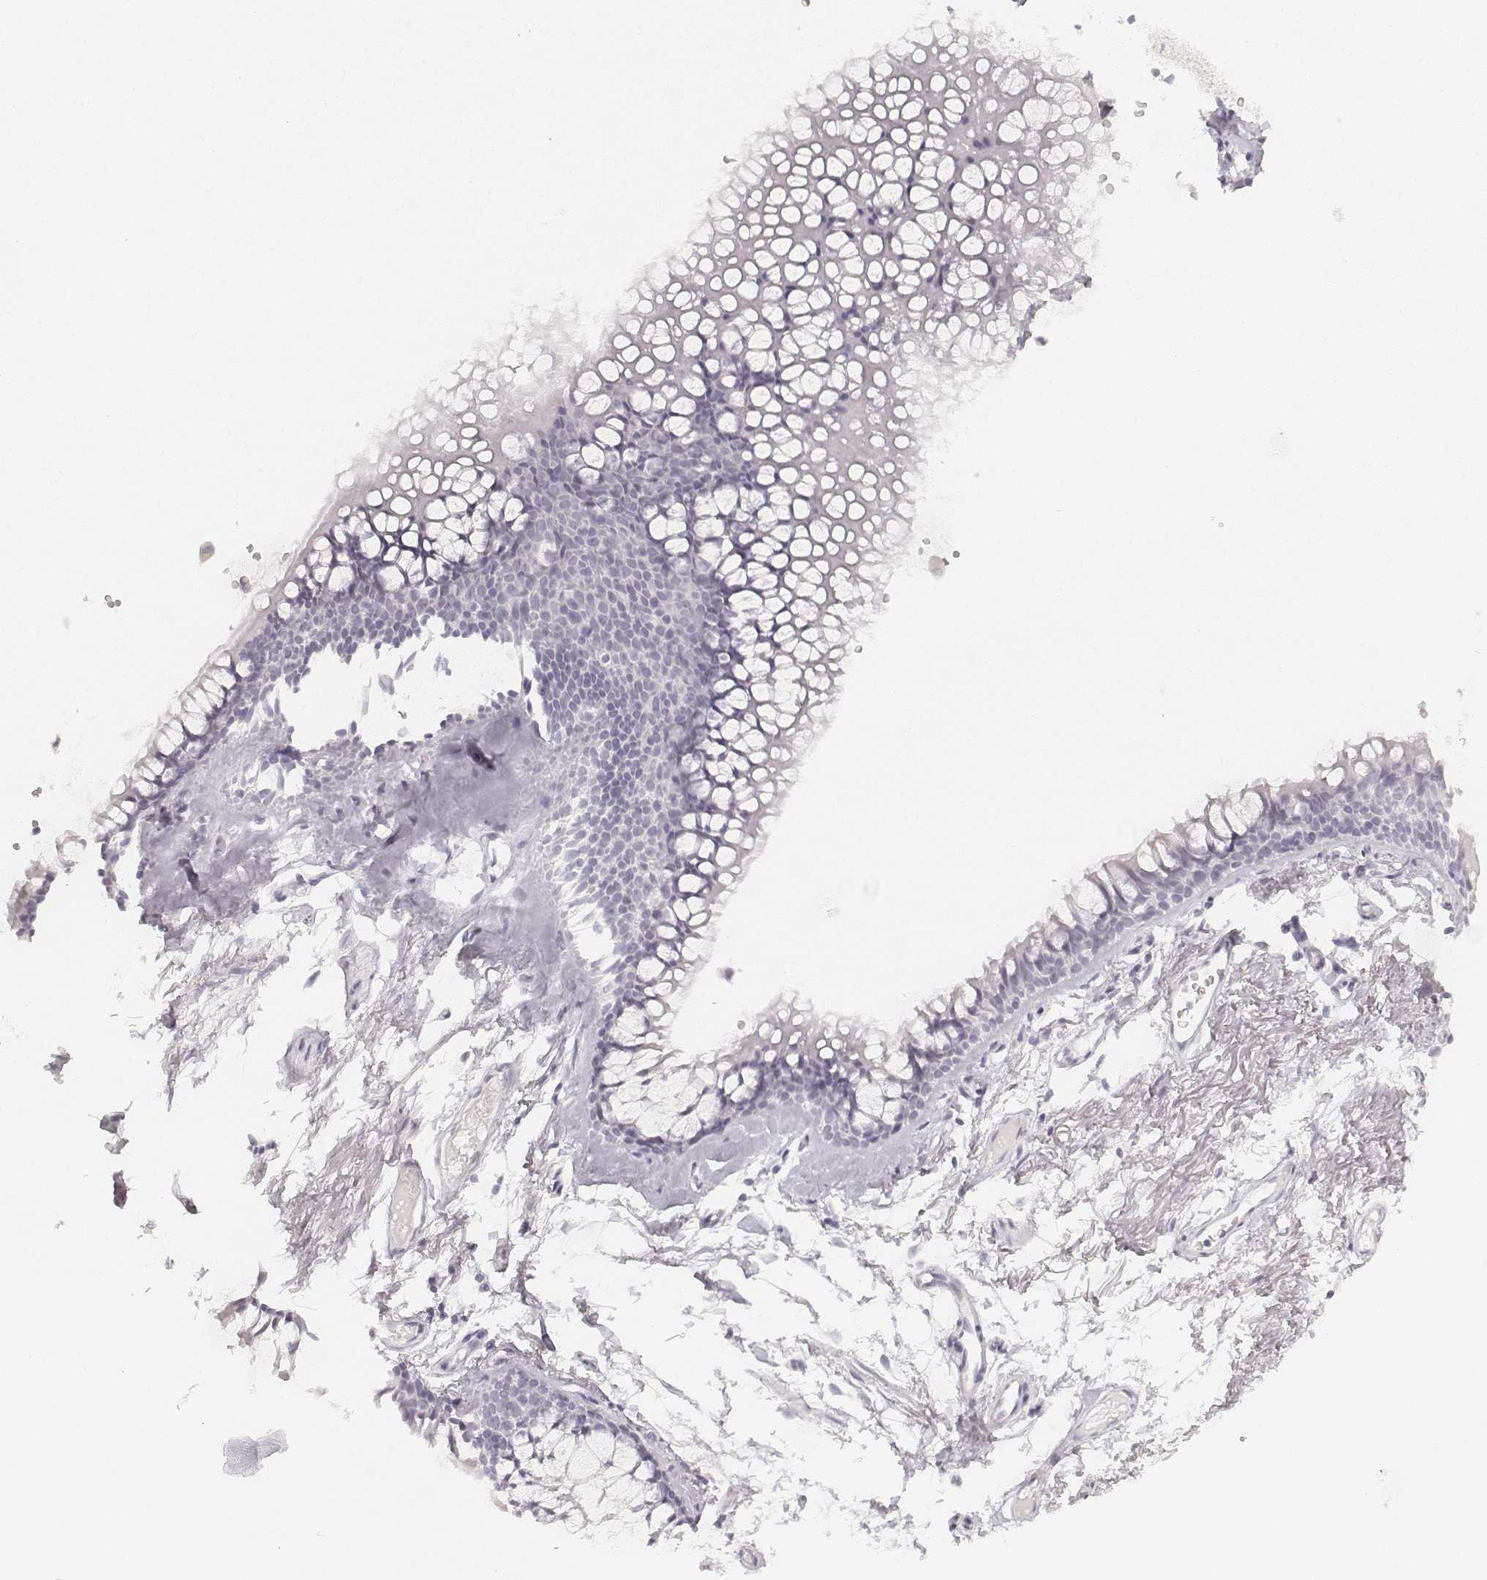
{"staining": {"intensity": "negative", "quantity": "none", "location": "none"}, "tissue": "adipose tissue", "cell_type": "Adipocytes", "image_type": "normal", "snomed": [{"axis": "morphology", "description": "Normal tissue, NOS"}, {"axis": "topography", "description": "Cartilage tissue"}, {"axis": "topography", "description": "Bronchus"}], "caption": "Immunohistochemistry of normal human adipose tissue demonstrates no staining in adipocytes.", "gene": "KRTAP2", "patient": {"sex": "female", "age": 79}}